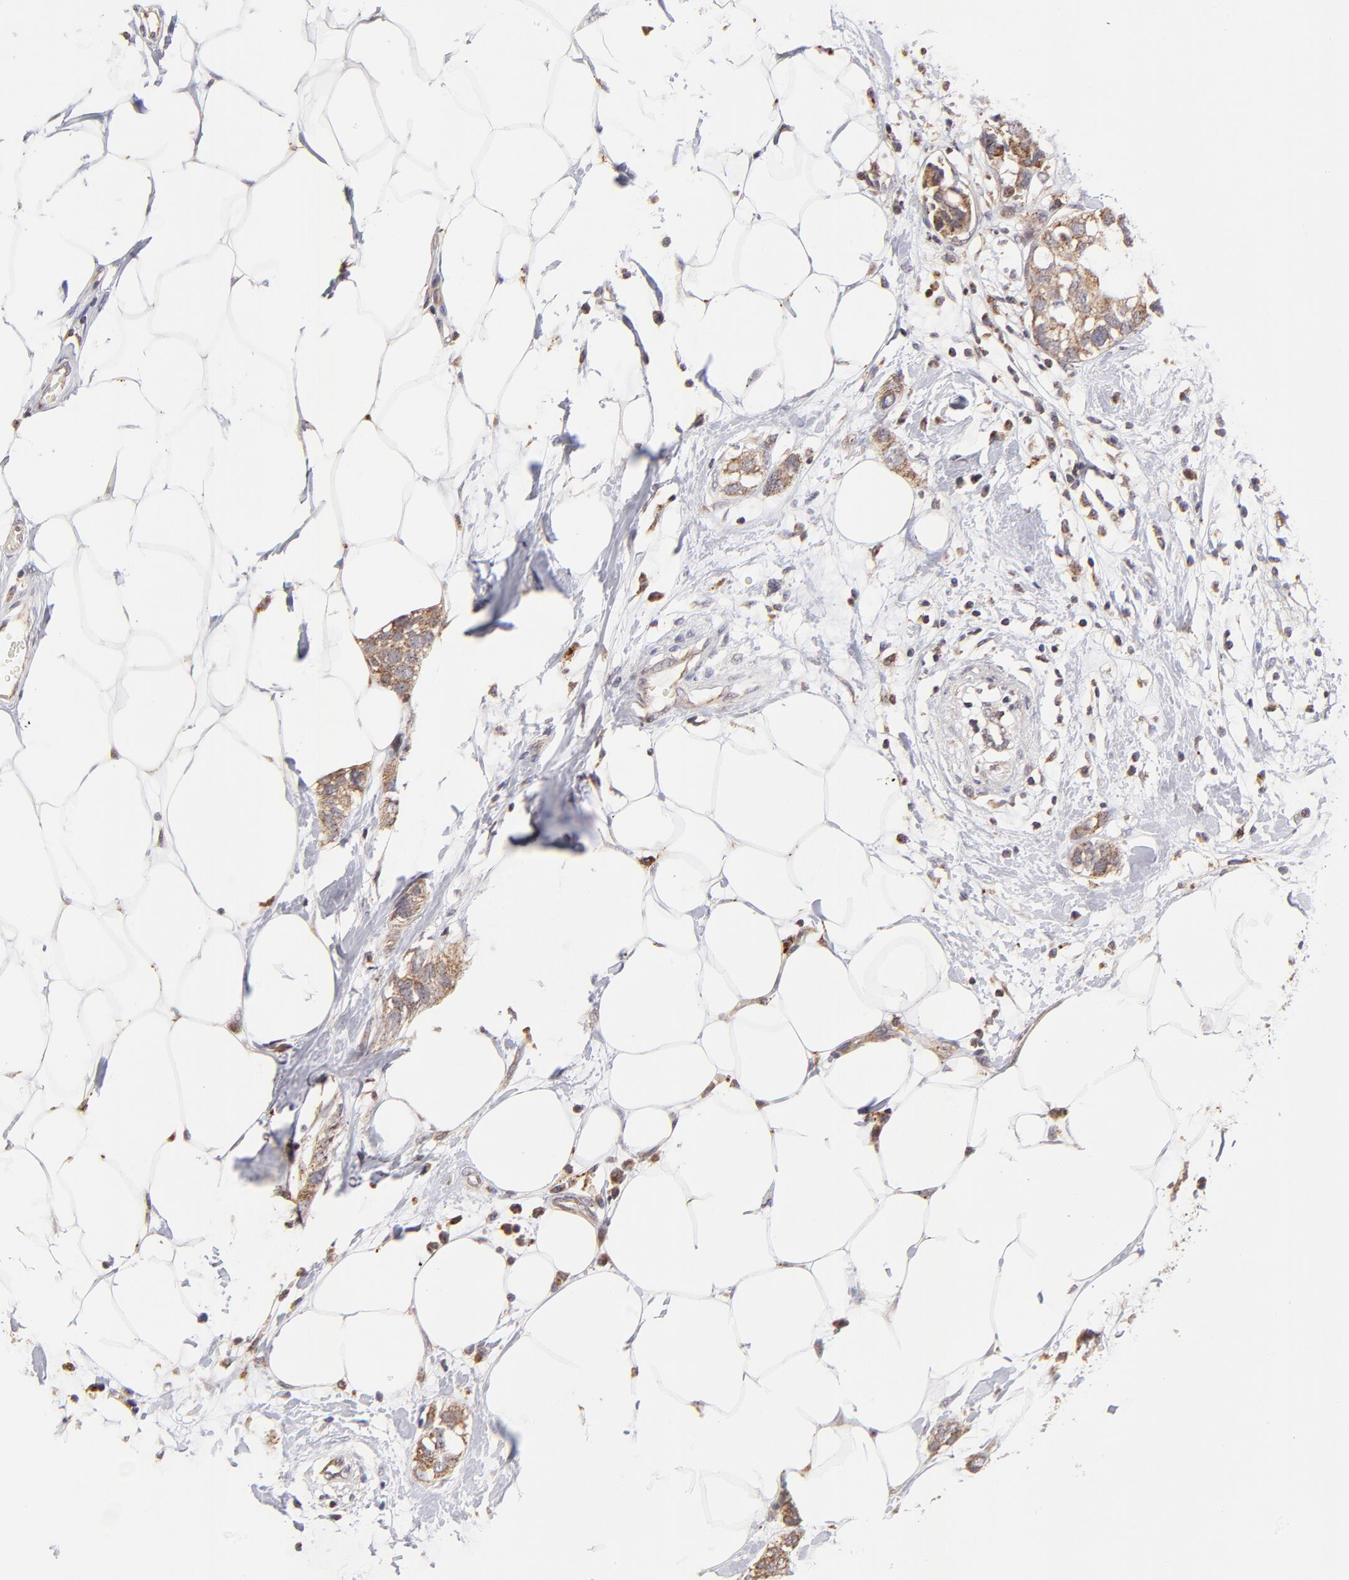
{"staining": {"intensity": "moderate", "quantity": ">75%", "location": "cytoplasmic/membranous"}, "tissue": "breast cancer", "cell_type": "Tumor cells", "image_type": "cancer", "snomed": [{"axis": "morphology", "description": "Normal tissue, NOS"}, {"axis": "morphology", "description": "Duct carcinoma"}, {"axis": "topography", "description": "Breast"}], "caption": "Immunohistochemistry (IHC) (DAB (3,3'-diaminobenzidine)) staining of breast cancer shows moderate cytoplasmic/membranous protein expression in approximately >75% of tumor cells. Immunohistochemistry (IHC) stains the protein in brown and the nuclei are stained blue.", "gene": "MAP2K7", "patient": {"sex": "female", "age": 50}}